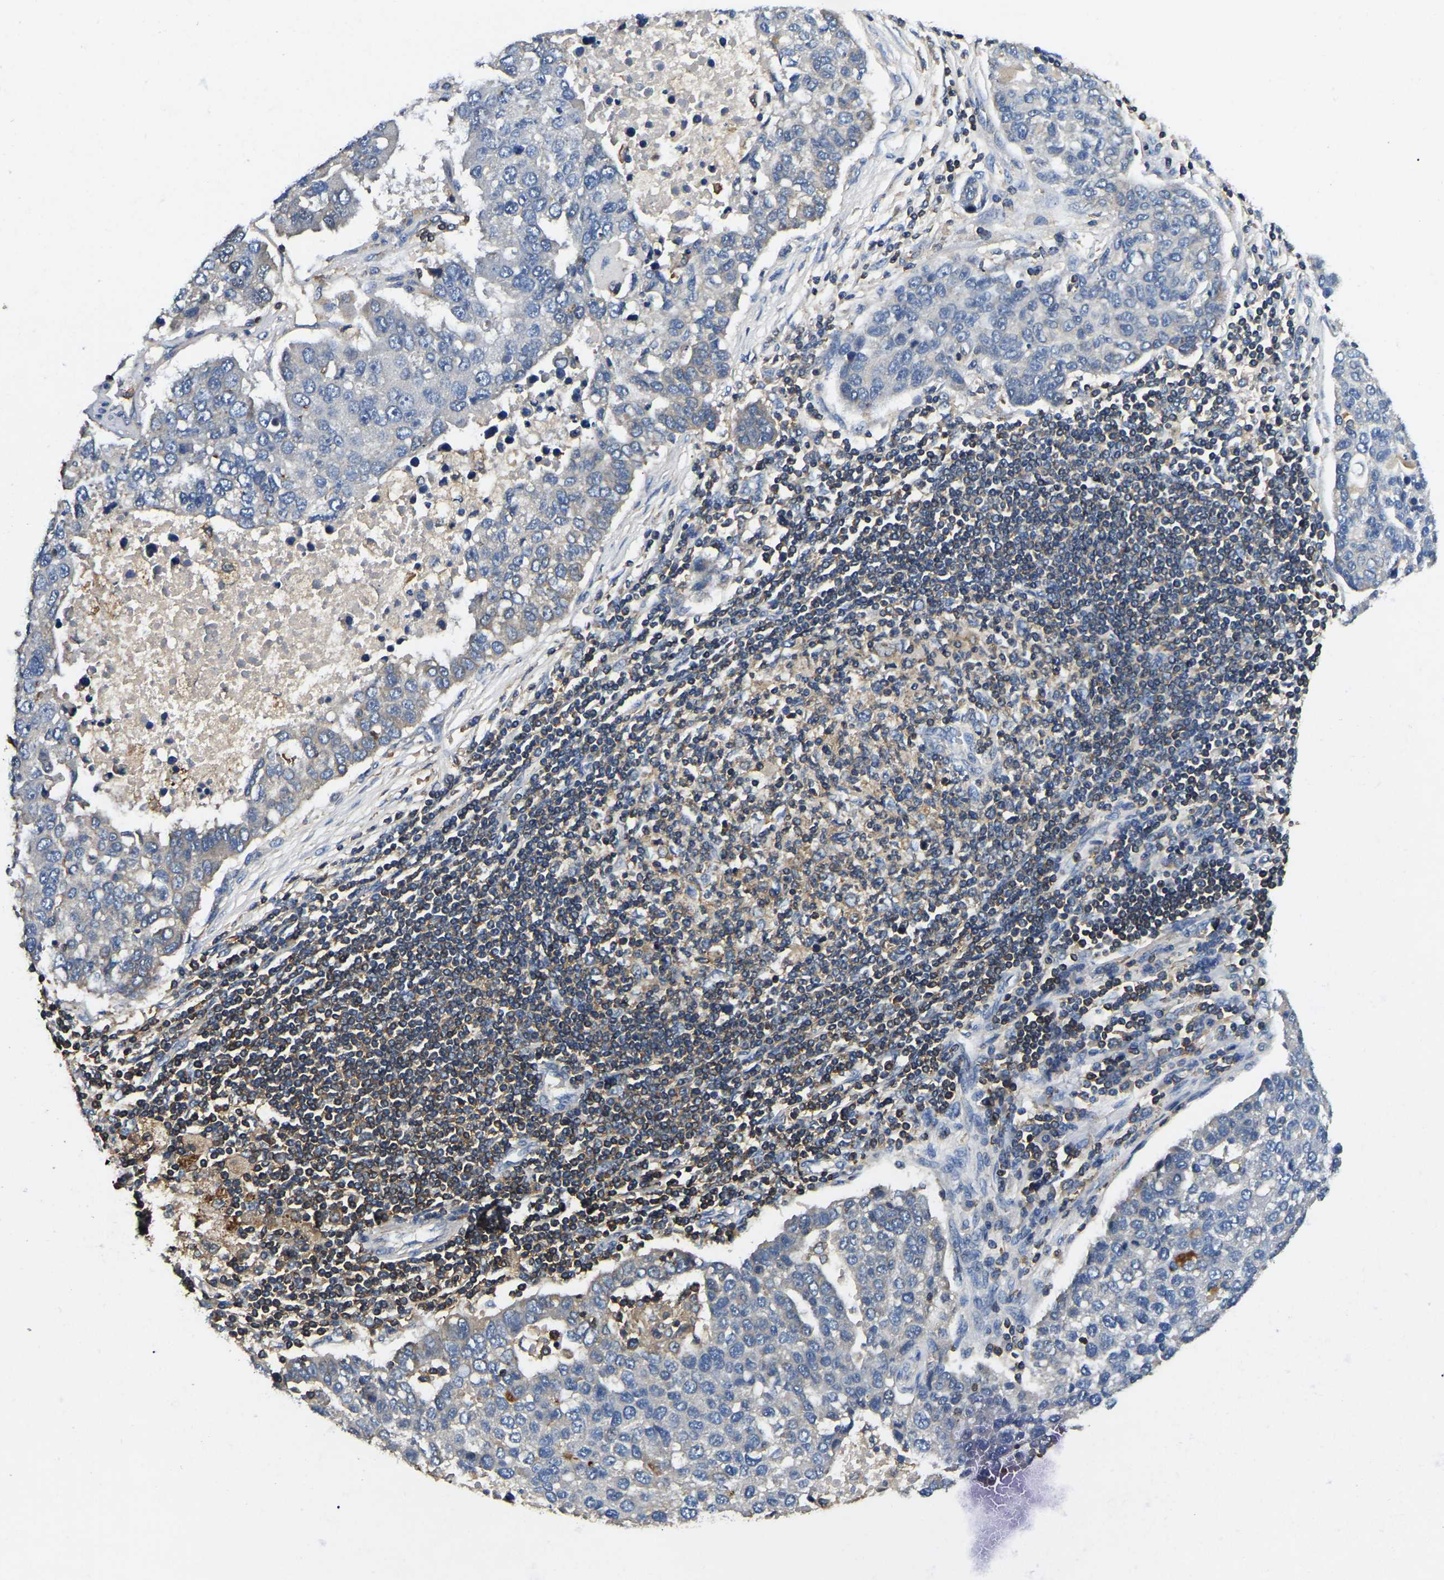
{"staining": {"intensity": "negative", "quantity": "none", "location": "none"}, "tissue": "pancreatic cancer", "cell_type": "Tumor cells", "image_type": "cancer", "snomed": [{"axis": "morphology", "description": "Adenocarcinoma, NOS"}, {"axis": "topography", "description": "Pancreas"}], "caption": "The immunohistochemistry (IHC) histopathology image has no significant positivity in tumor cells of pancreatic cancer (adenocarcinoma) tissue. (DAB (3,3'-diaminobenzidine) immunohistochemistry (IHC) visualized using brightfield microscopy, high magnification).", "gene": "SMPD2", "patient": {"sex": "female", "age": 61}}